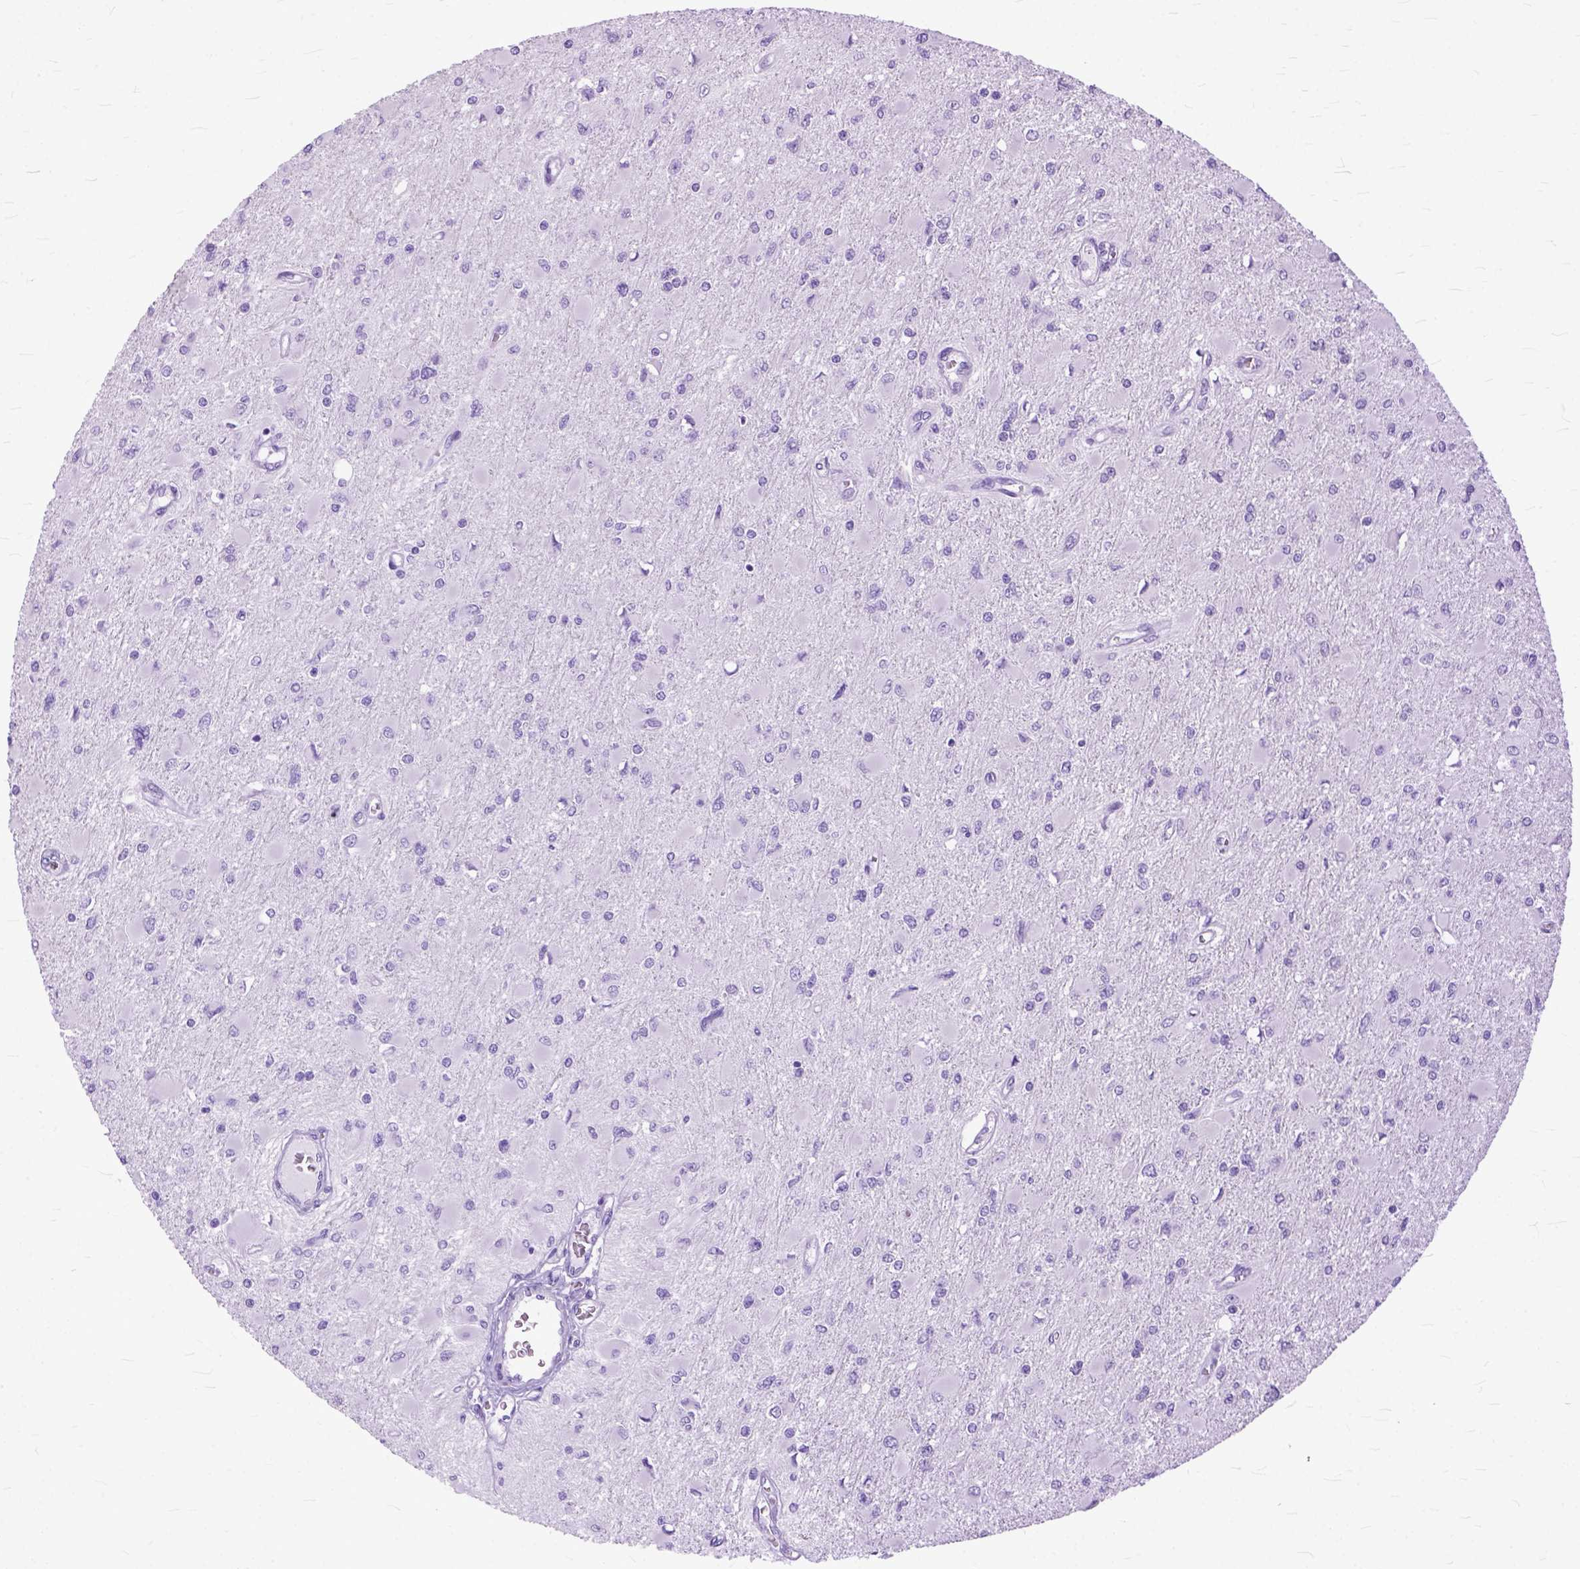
{"staining": {"intensity": "negative", "quantity": "none", "location": "none"}, "tissue": "glioma", "cell_type": "Tumor cells", "image_type": "cancer", "snomed": [{"axis": "morphology", "description": "Glioma, malignant, High grade"}, {"axis": "topography", "description": "Cerebral cortex"}], "caption": "There is no significant positivity in tumor cells of malignant glioma (high-grade).", "gene": "GNGT1", "patient": {"sex": "female", "age": 36}}